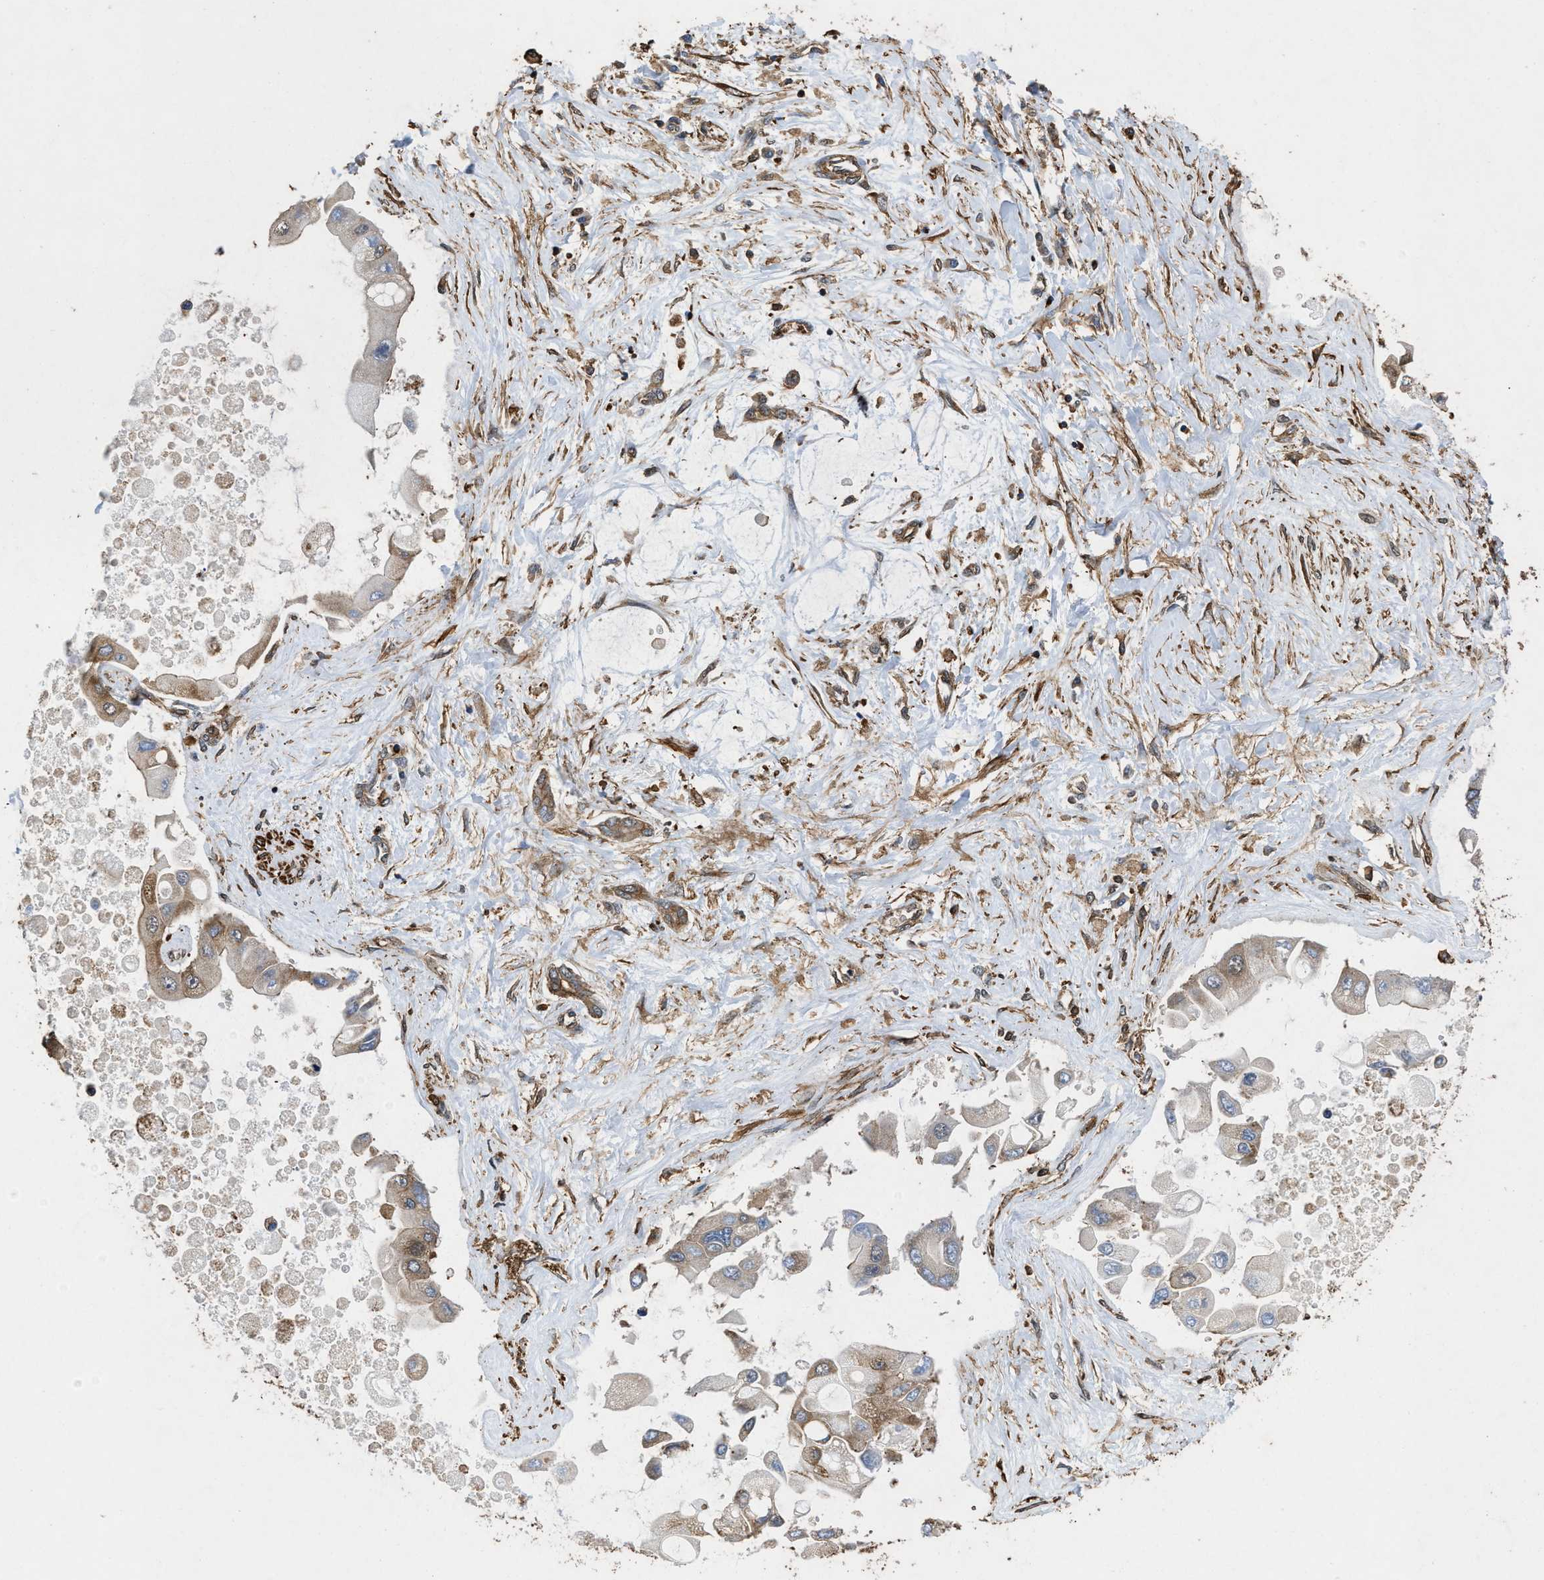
{"staining": {"intensity": "weak", "quantity": "25%-75%", "location": "cytoplasmic/membranous"}, "tissue": "liver cancer", "cell_type": "Tumor cells", "image_type": "cancer", "snomed": [{"axis": "morphology", "description": "Cholangiocarcinoma"}, {"axis": "topography", "description": "Liver"}], "caption": "Weak cytoplasmic/membranous expression for a protein is present in about 25%-75% of tumor cells of liver cholangiocarcinoma using immunohistochemistry (IHC).", "gene": "LINGO2", "patient": {"sex": "male", "age": 50}}